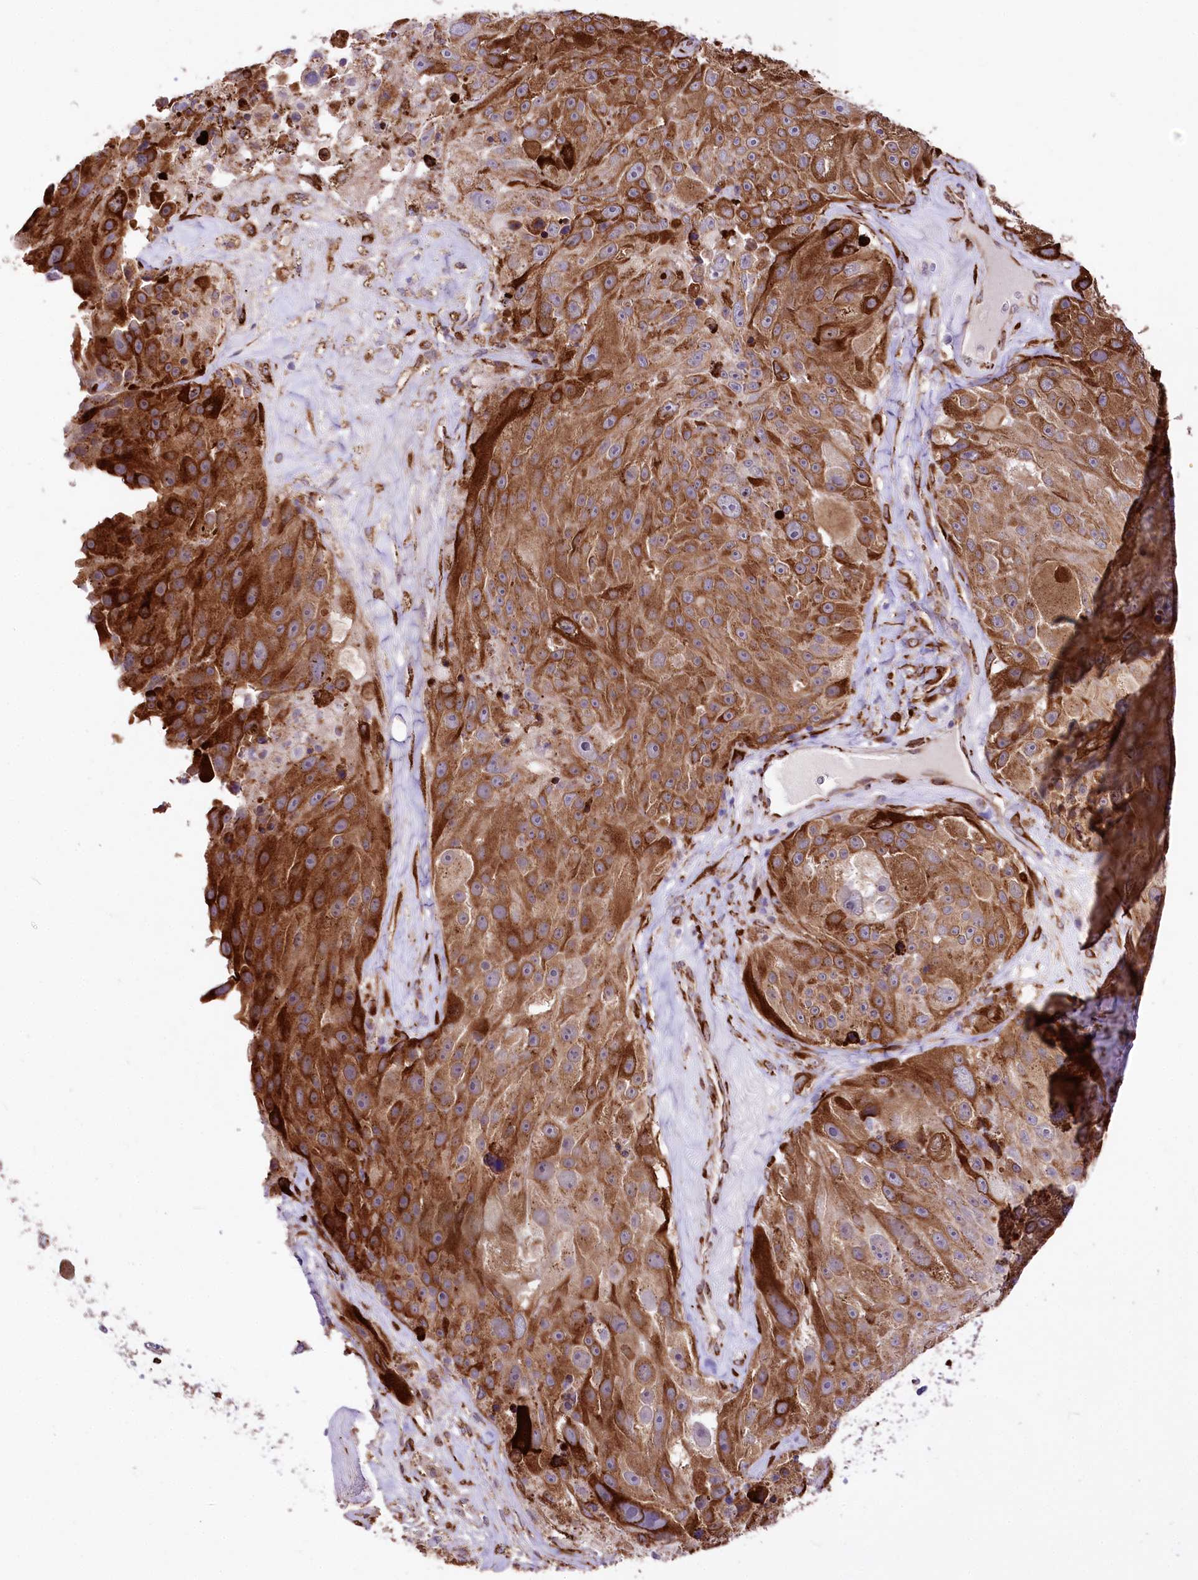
{"staining": {"intensity": "strong", "quantity": ">75%", "location": "cytoplasmic/membranous"}, "tissue": "melanoma", "cell_type": "Tumor cells", "image_type": "cancer", "snomed": [{"axis": "morphology", "description": "Malignant melanoma, Metastatic site"}, {"axis": "topography", "description": "Lymph node"}], "caption": "This micrograph demonstrates immunohistochemistry (IHC) staining of malignant melanoma (metastatic site), with high strong cytoplasmic/membranous expression in approximately >75% of tumor cells.", "gene": "WWC1", "patient": {"sex": "male", "age": 62}}